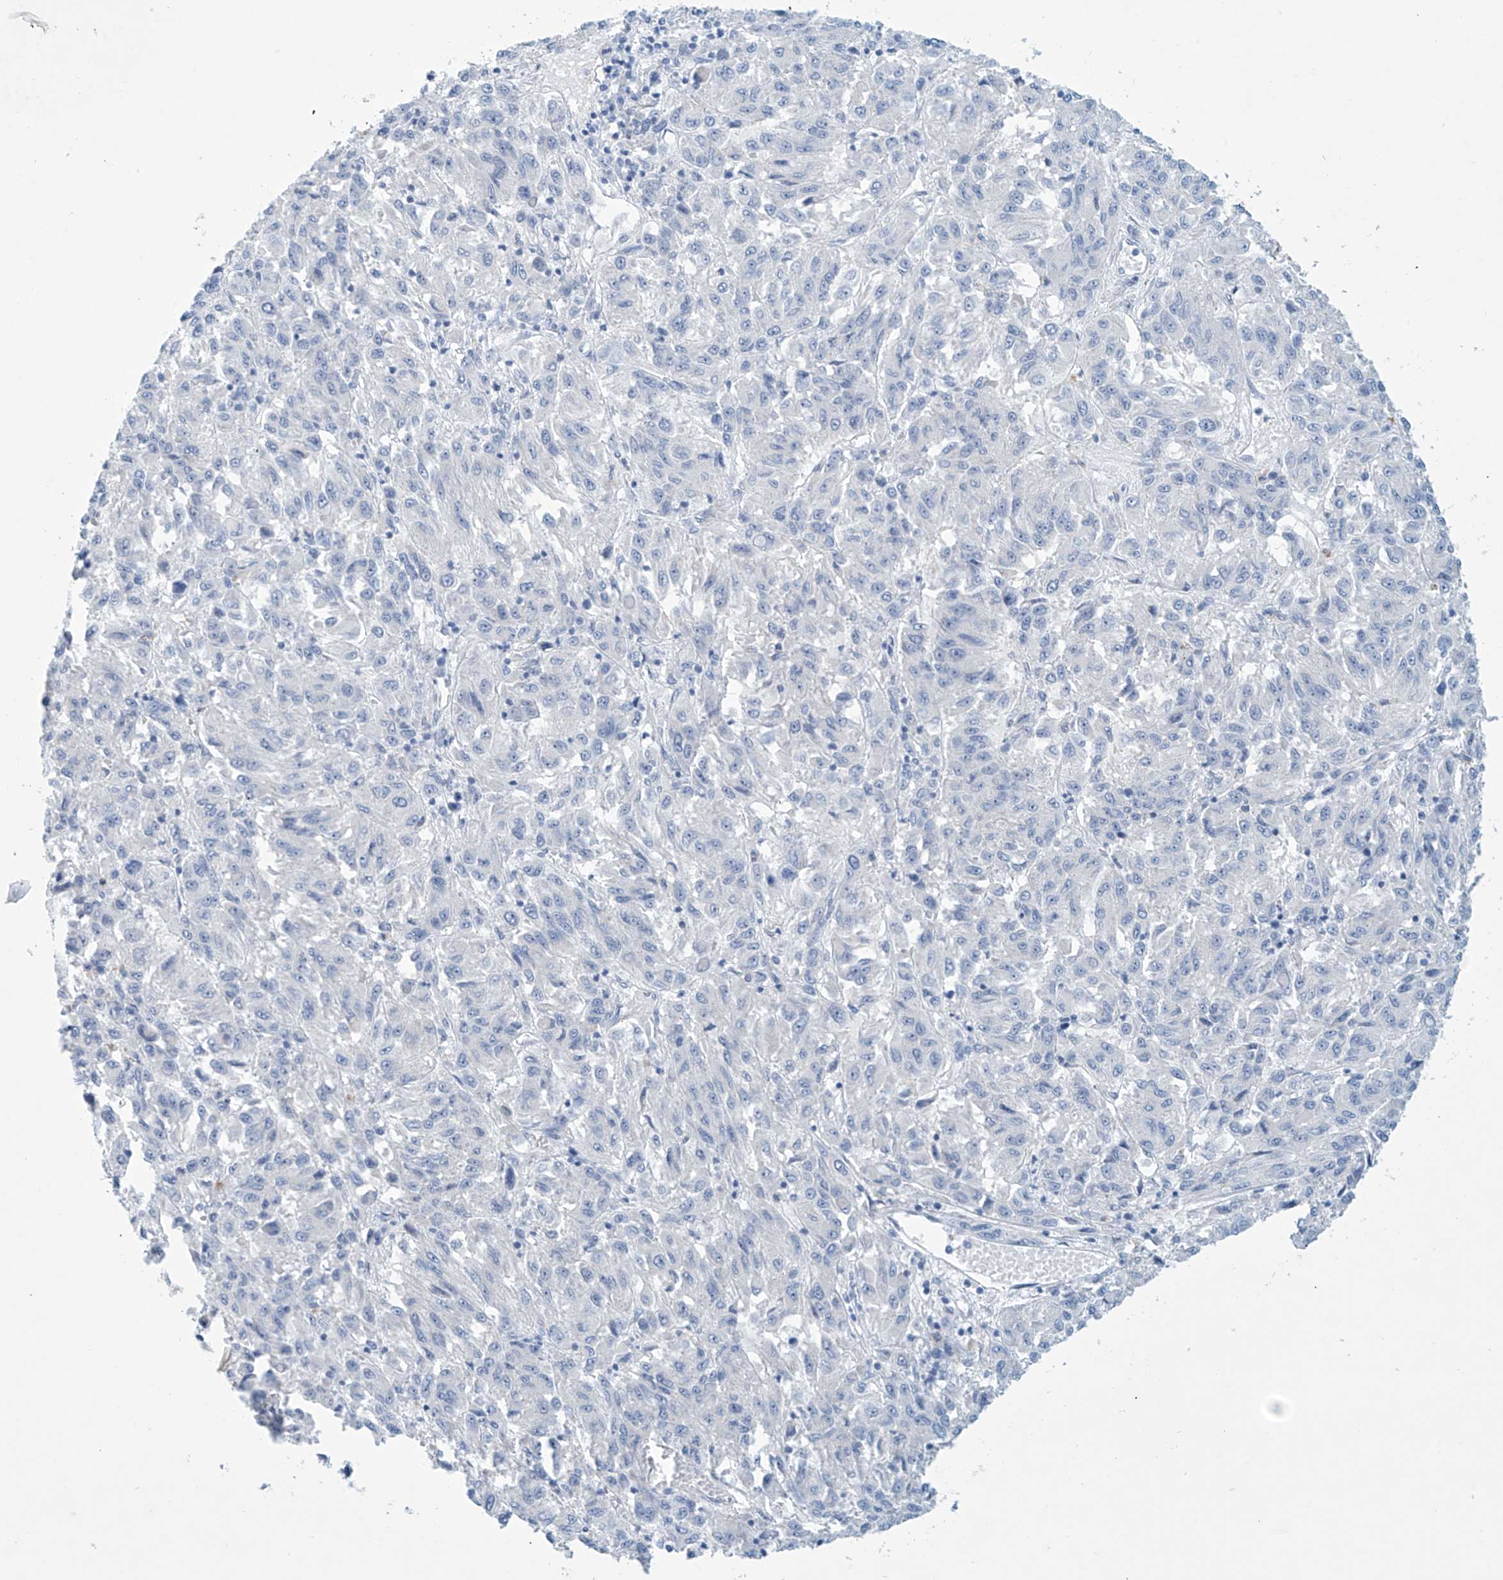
{"staining": {"intensity": "negative", "quantity": "none", "location": "none"}, "tissue": "melanoma", "cell_type": "Tumor cells", "image_type": "cancer", "snomed": [{"axis": "morphology", "description": "Malignant melanoma, Metastatic site"}, {"axis": "topography", "description": "Lung"}], "caption": "Immunohistochemical staining of human melanoma shows no significant expression in tumor cells.", "gene": "SLC35A5", "patient": {"sex": "male", "age": 64}}